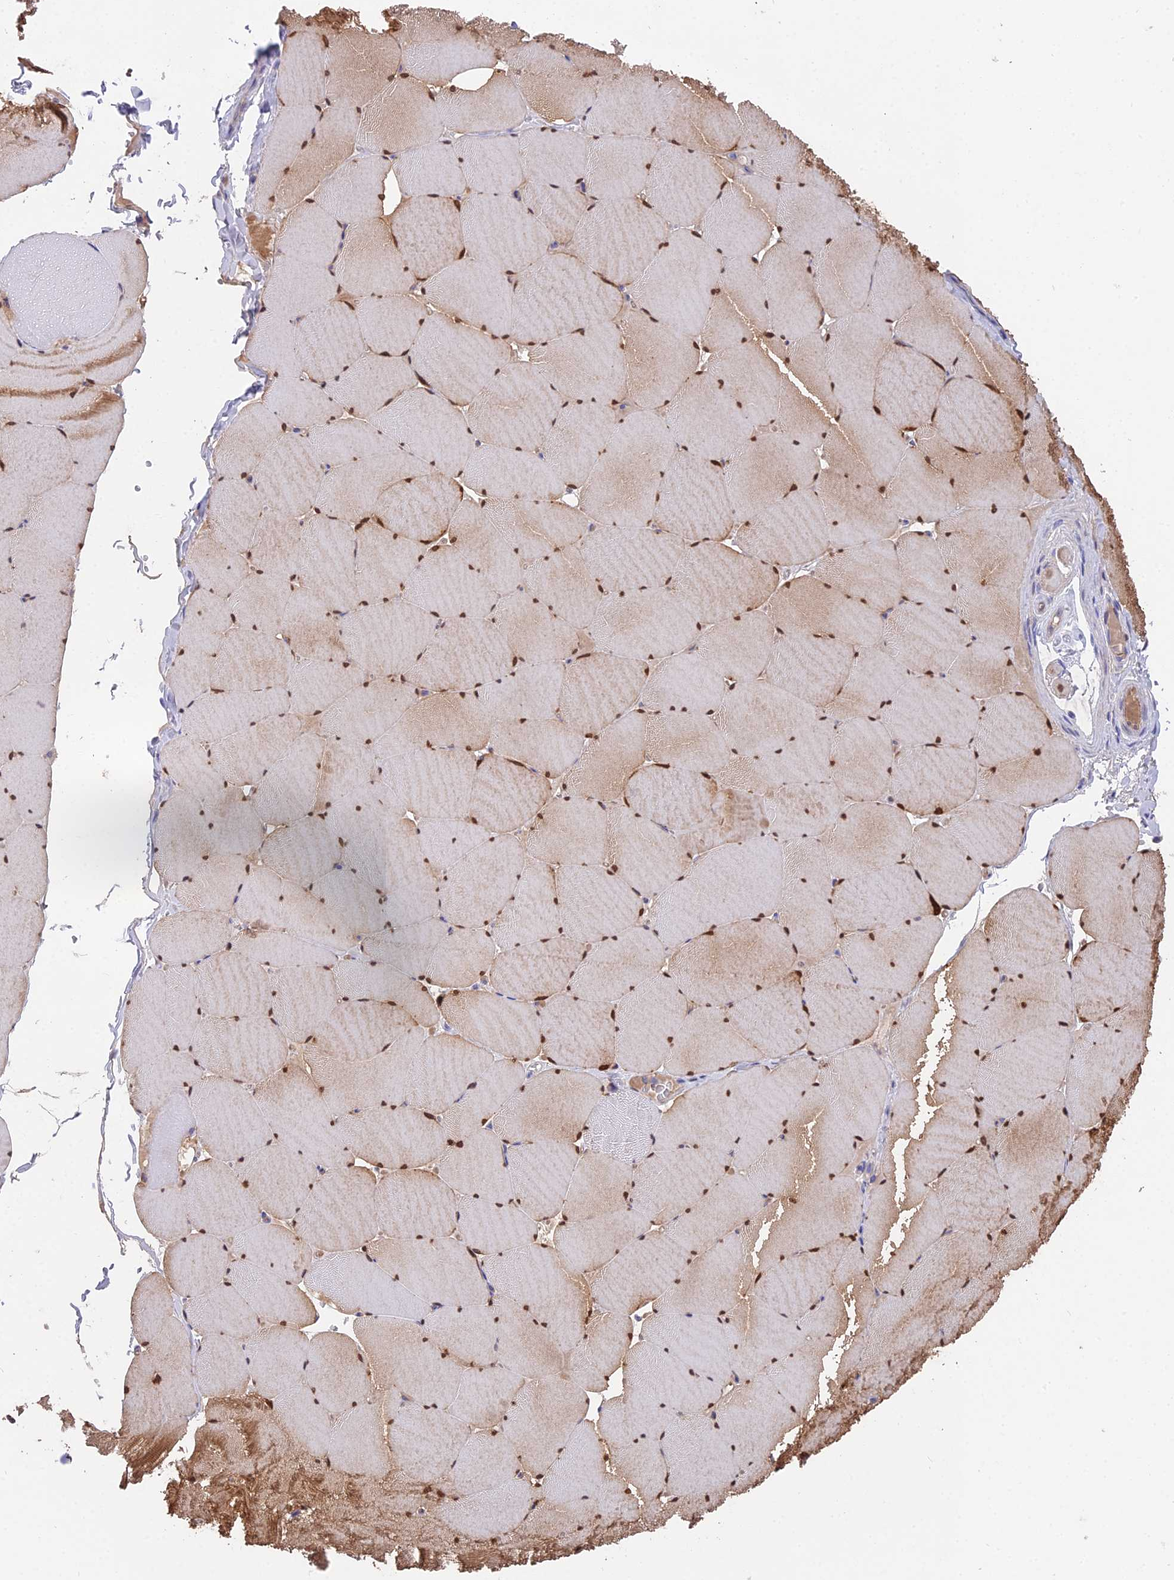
{"staining": {"intensity": "strong", "quantity": "25%-75%", "location": "cytoplasmic/membranous,nuclear"}, "tissue": "skeletal muscle", "cell_type": "Myocytes", "image_type": "normal", "snomed": [{"axis": "morphology", "description": "Normal tissue, NOS"}, {"axis": "topography", "description": "Skeletal muscle"}, {"axis": "topography", "description": "Head-Neck"}], "caption": "Myocytes reveal high levels of strong cytoplasmic/membranous,nuclear positivity in approximately 25%-75% of cells in normal human skeletal muscle. Immunohistochemistry stains the protein of interest in brown and the nuclei are stained blue.", "gene": "FAM168B", "patient": {"sex": "male", "age": 66}}